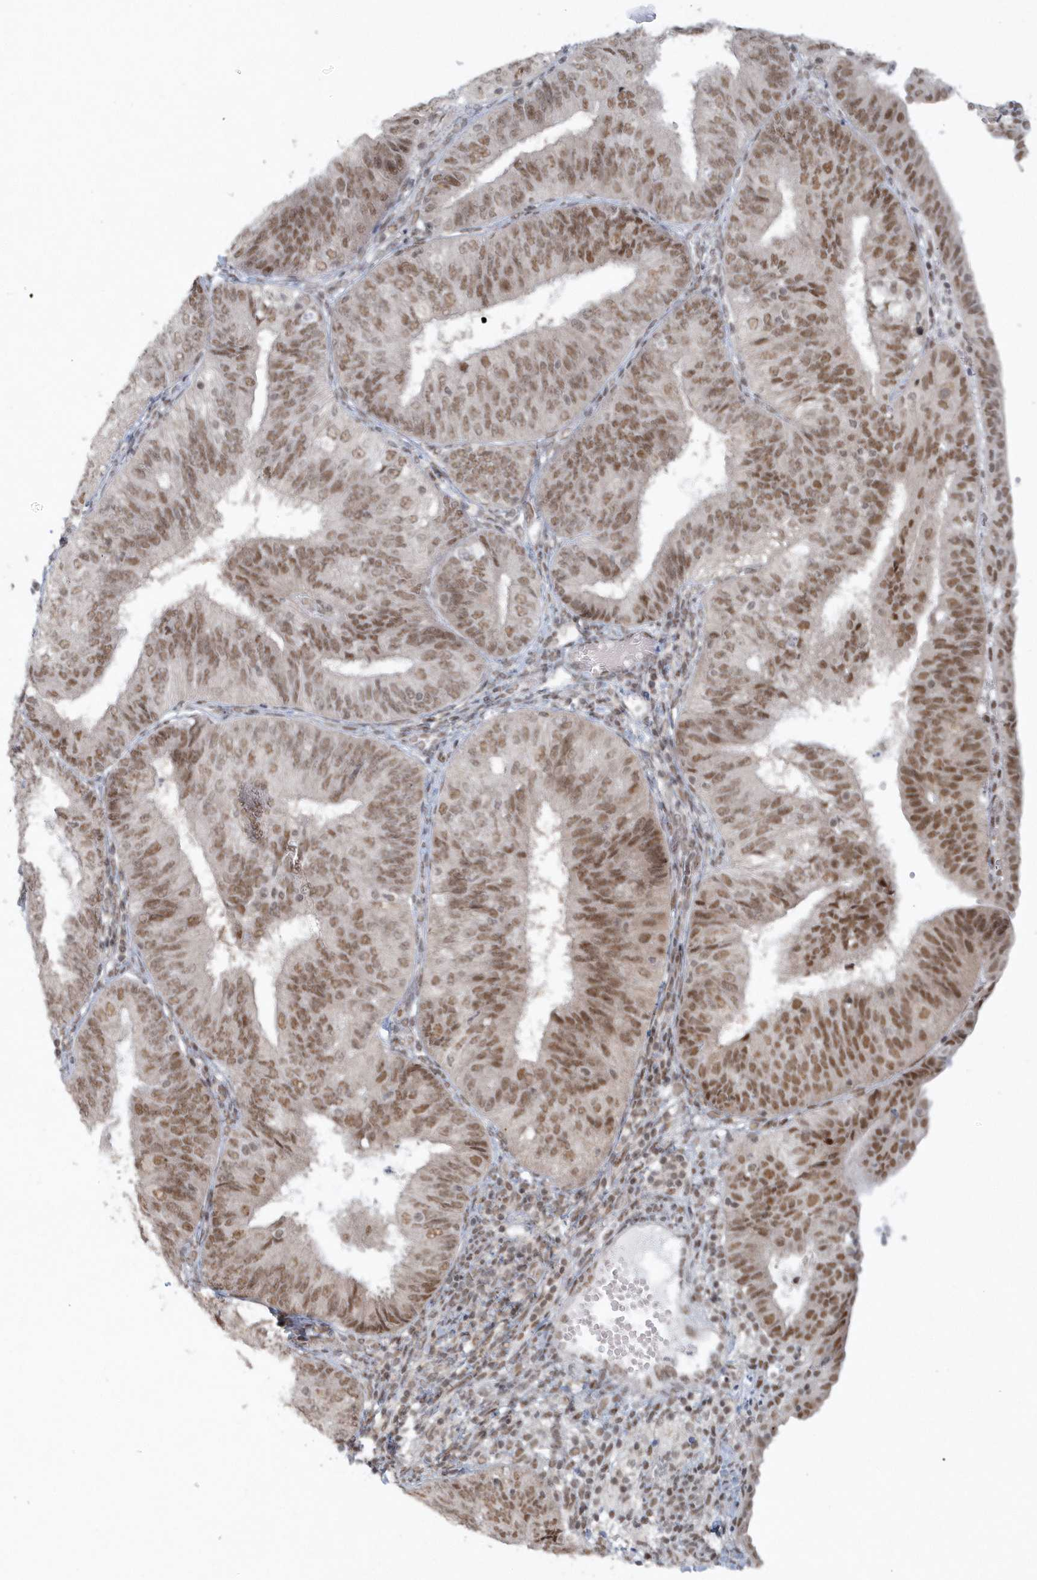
{"staining": {"intensity": "moderate", "quantity": ">75%", "location": "nuclear"}, "tissue": "endometrial cancer", "cell_type": "Tumor cells", "image_type": "cancer", "snomed": [{"axis": "morphology", "description": "Adenocarcinoma, NOS"}, {"axis": "topography", "description": "Endometrium"}], "caption": "Immunohistochemical staining of human adenocarcinoma (endometrial) exhibits medium levels of moderate nuclear protein staining in about >75% of tumor cells.", "gene": "YTHDC1", "patient": {"sex": "female", "age": 58}}